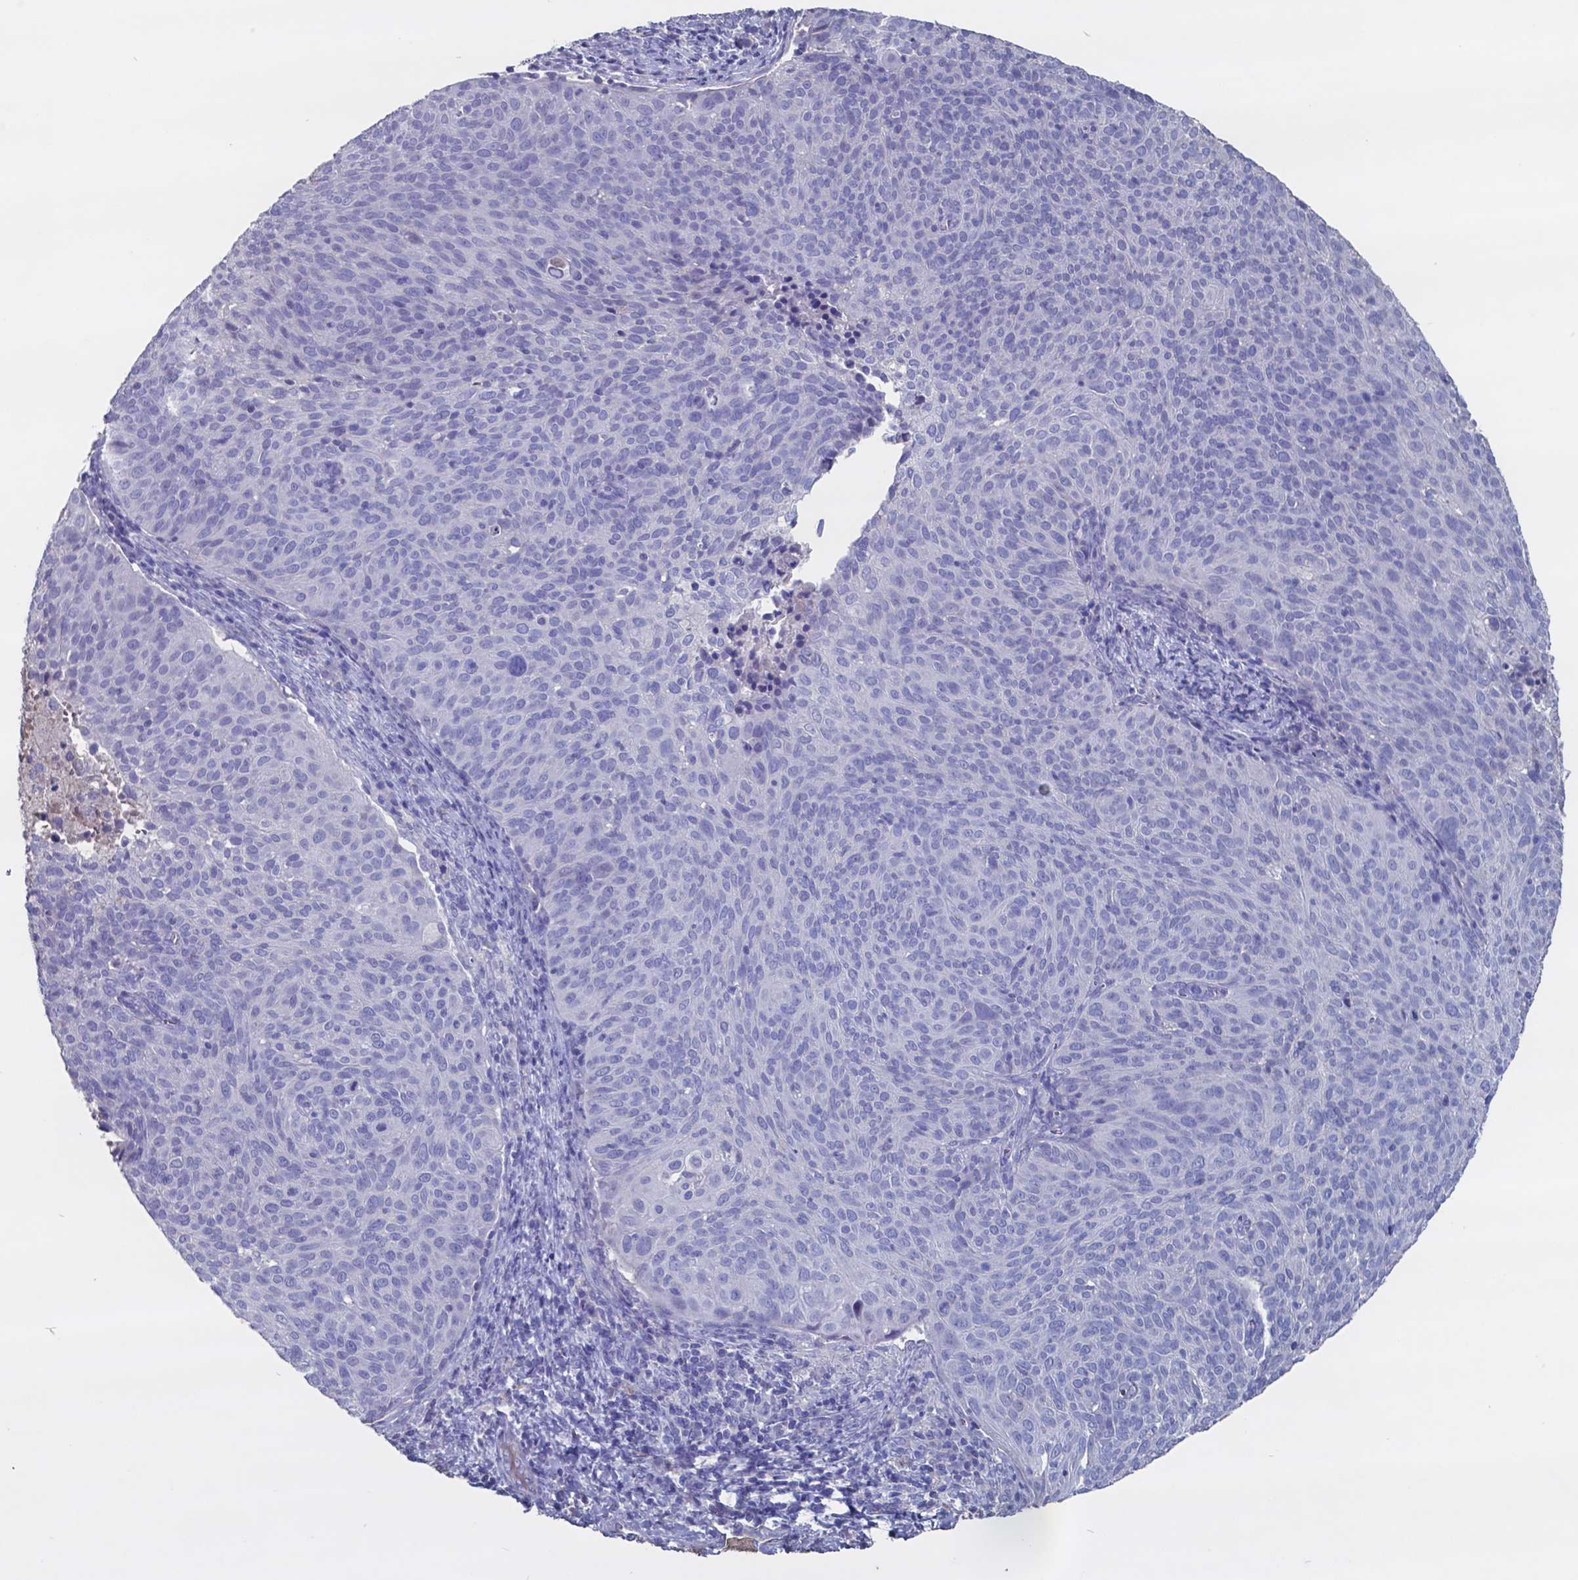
{"staining": {"intensity": "negative", "quantity": "none", "location": "none"}, "tissue": "cervical cancer", "cell_type": "Tumor cells", "image_type": "cancer", "snomed": [{"axis": "morphology", "description": "Squamous cell carcinoma, NOS"}, {"axis": "topography", "description": "Cervix"}], "caption": "This is an immunohistochemistry image of human cervical cancer. There is no positivity in tumor cells.", "gene": "TTR", "patient": {"sex": "female", "age": 39}}